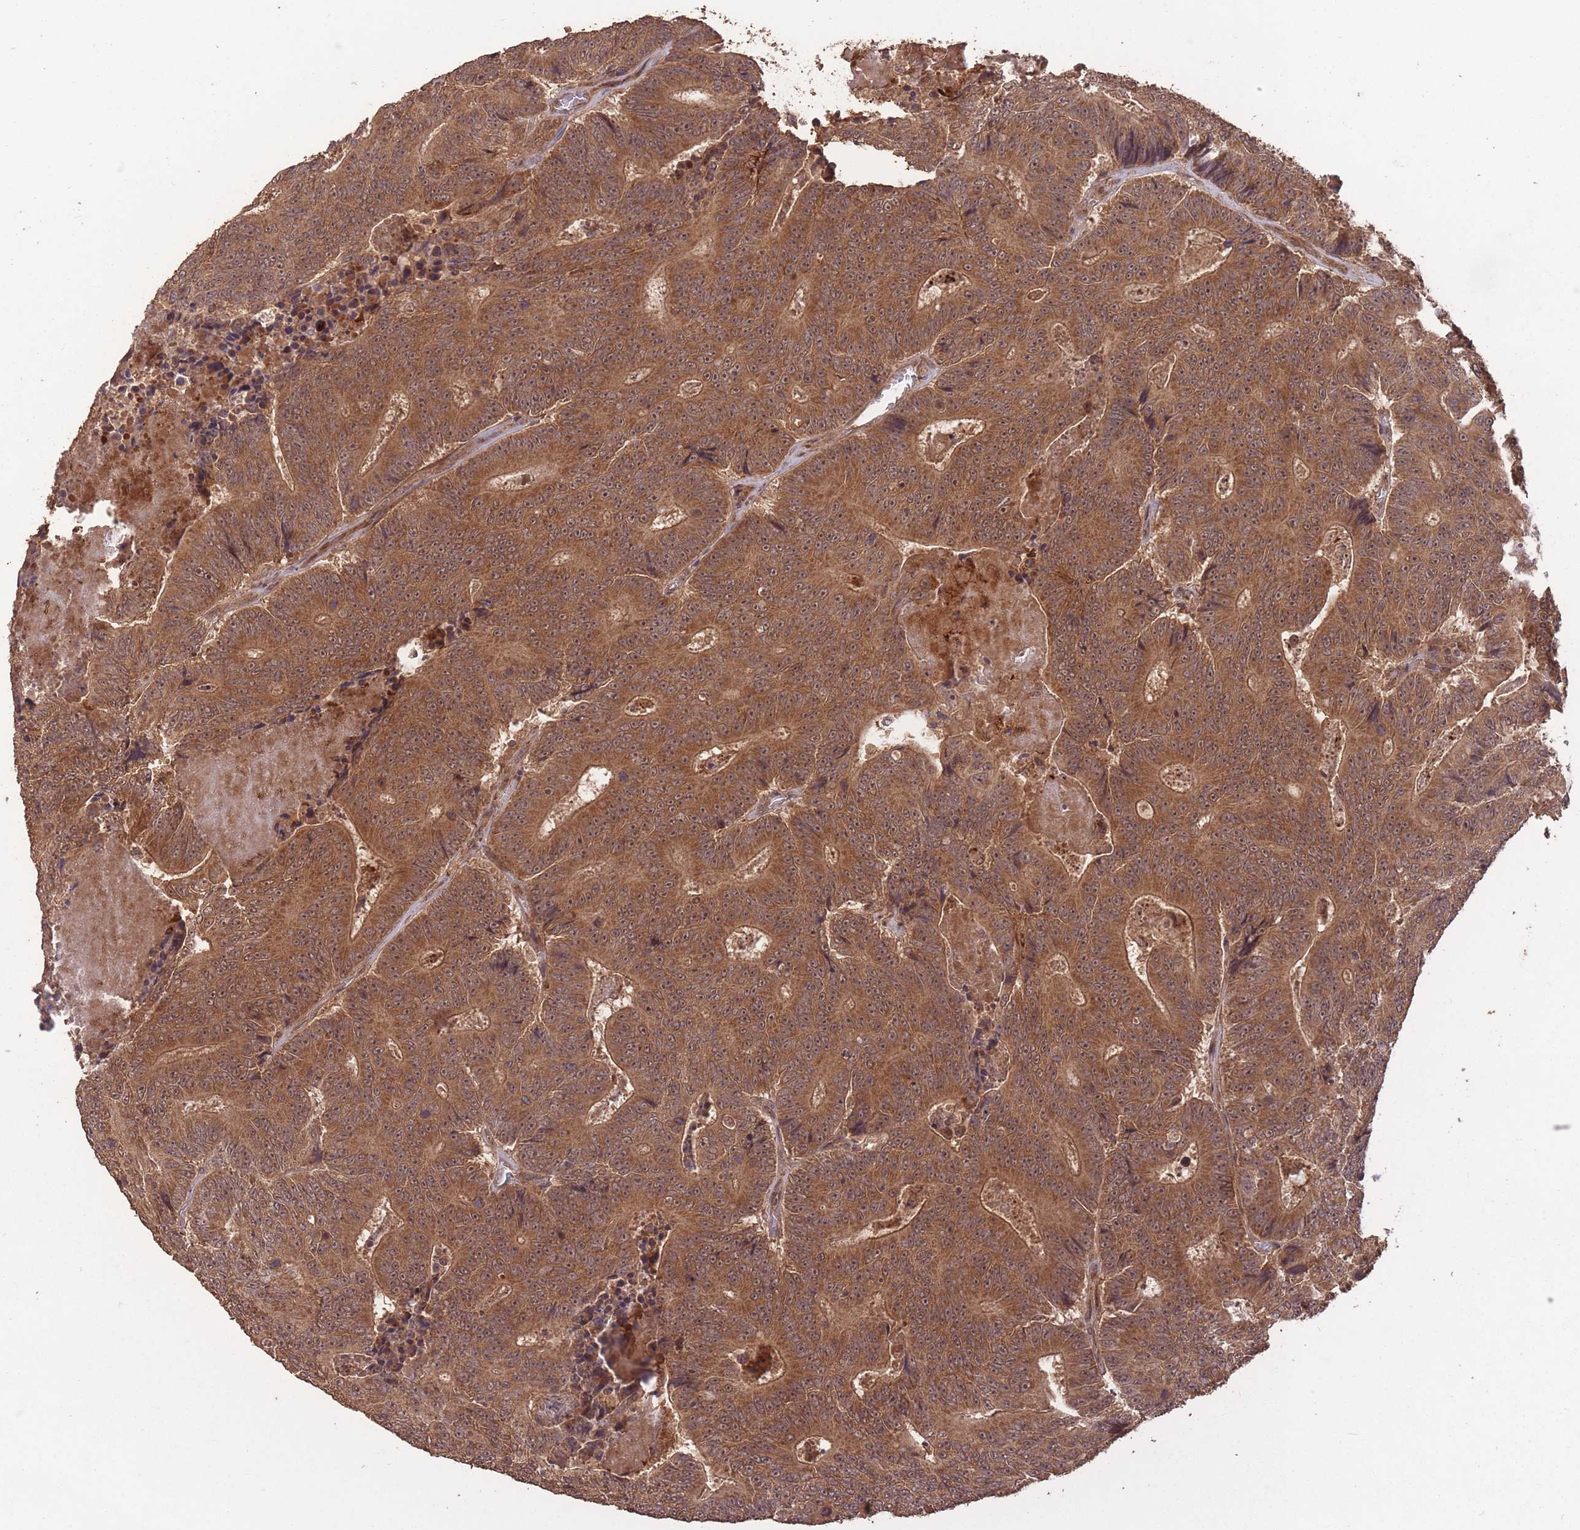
{"staining": {"intensity": "strong", "quantity": ">75%", "location": "cytoplasmic/membranous,nuclear"}, "tissue": "colorectal cancer", "cell_type": "Tumor cells", "image_type": "cancer", "snomed": [{"axis": "morphology", "description": "Adenocarcinoma, NOS"}, {"axis": "topography", "description": "Colon"}], "caption": "A high amount of strong cytoplasmic/membranous and nuclear positivity is present in approximately >75% of tumor cells in colorectal adenocarcinoma tissue.", "gene": "ERBB3", "patient": {"sex": "male", "age": 83}}